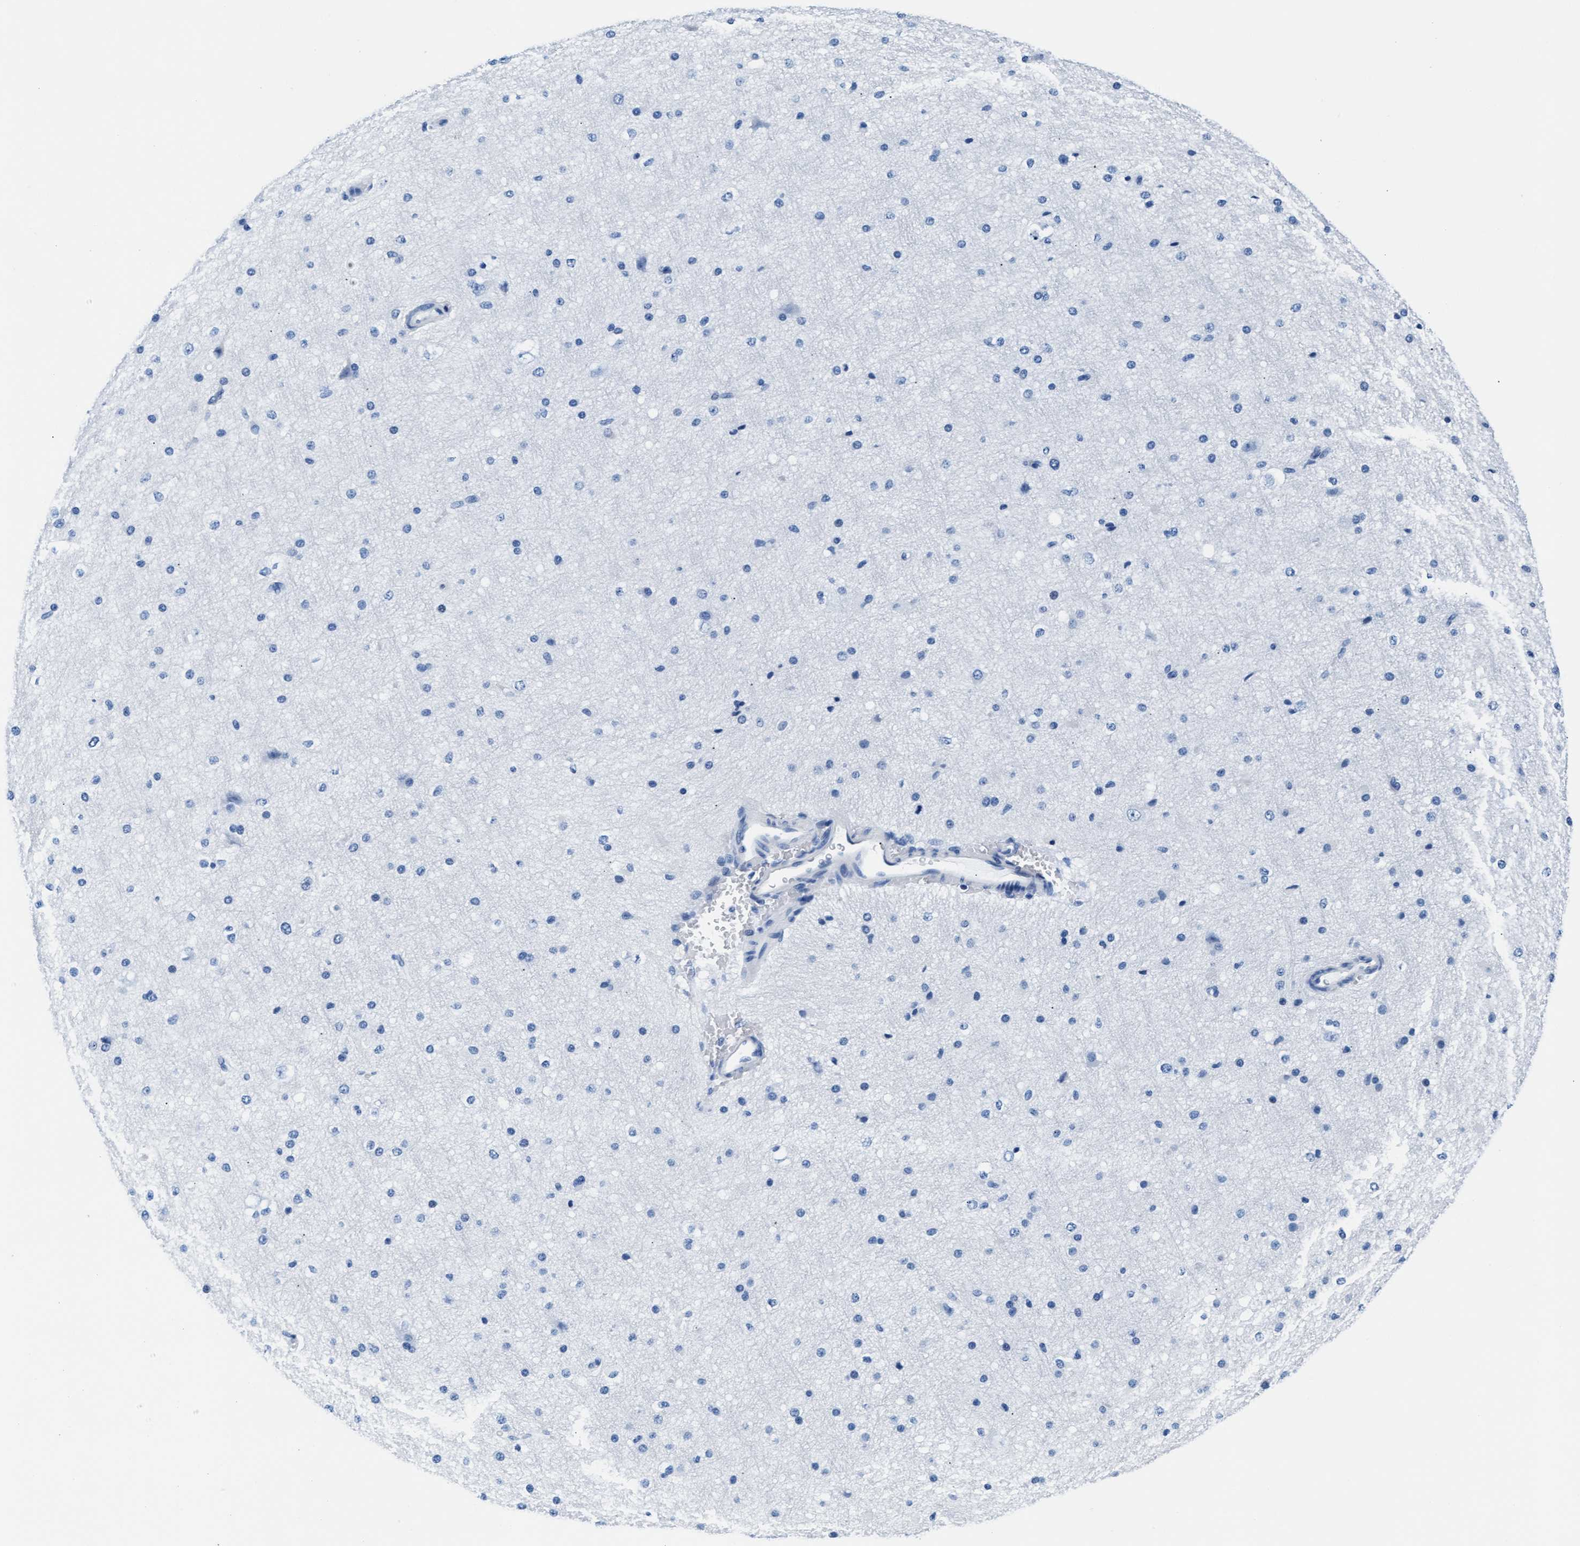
{"staining": {"intensity": "negative", "quantity": "none", "location": "none"}, "tissue": "cerebral cortex", "cell_type": "Endothelial cells", "image_type": "normal", "snomed": [{"axis": "morphology", "description": "Normal tissue, NOS"}, {"axis": "morphology", "description": "Developmental malformation"}, {"axis": "topography", "description": "Cerebral cortex"}], "caption": "Cerebral cortex stained for a protein using IHC reveals no staining endothelial cells.", "gene": "MMP8", "patient": {"sex": "female", "age": 30}}